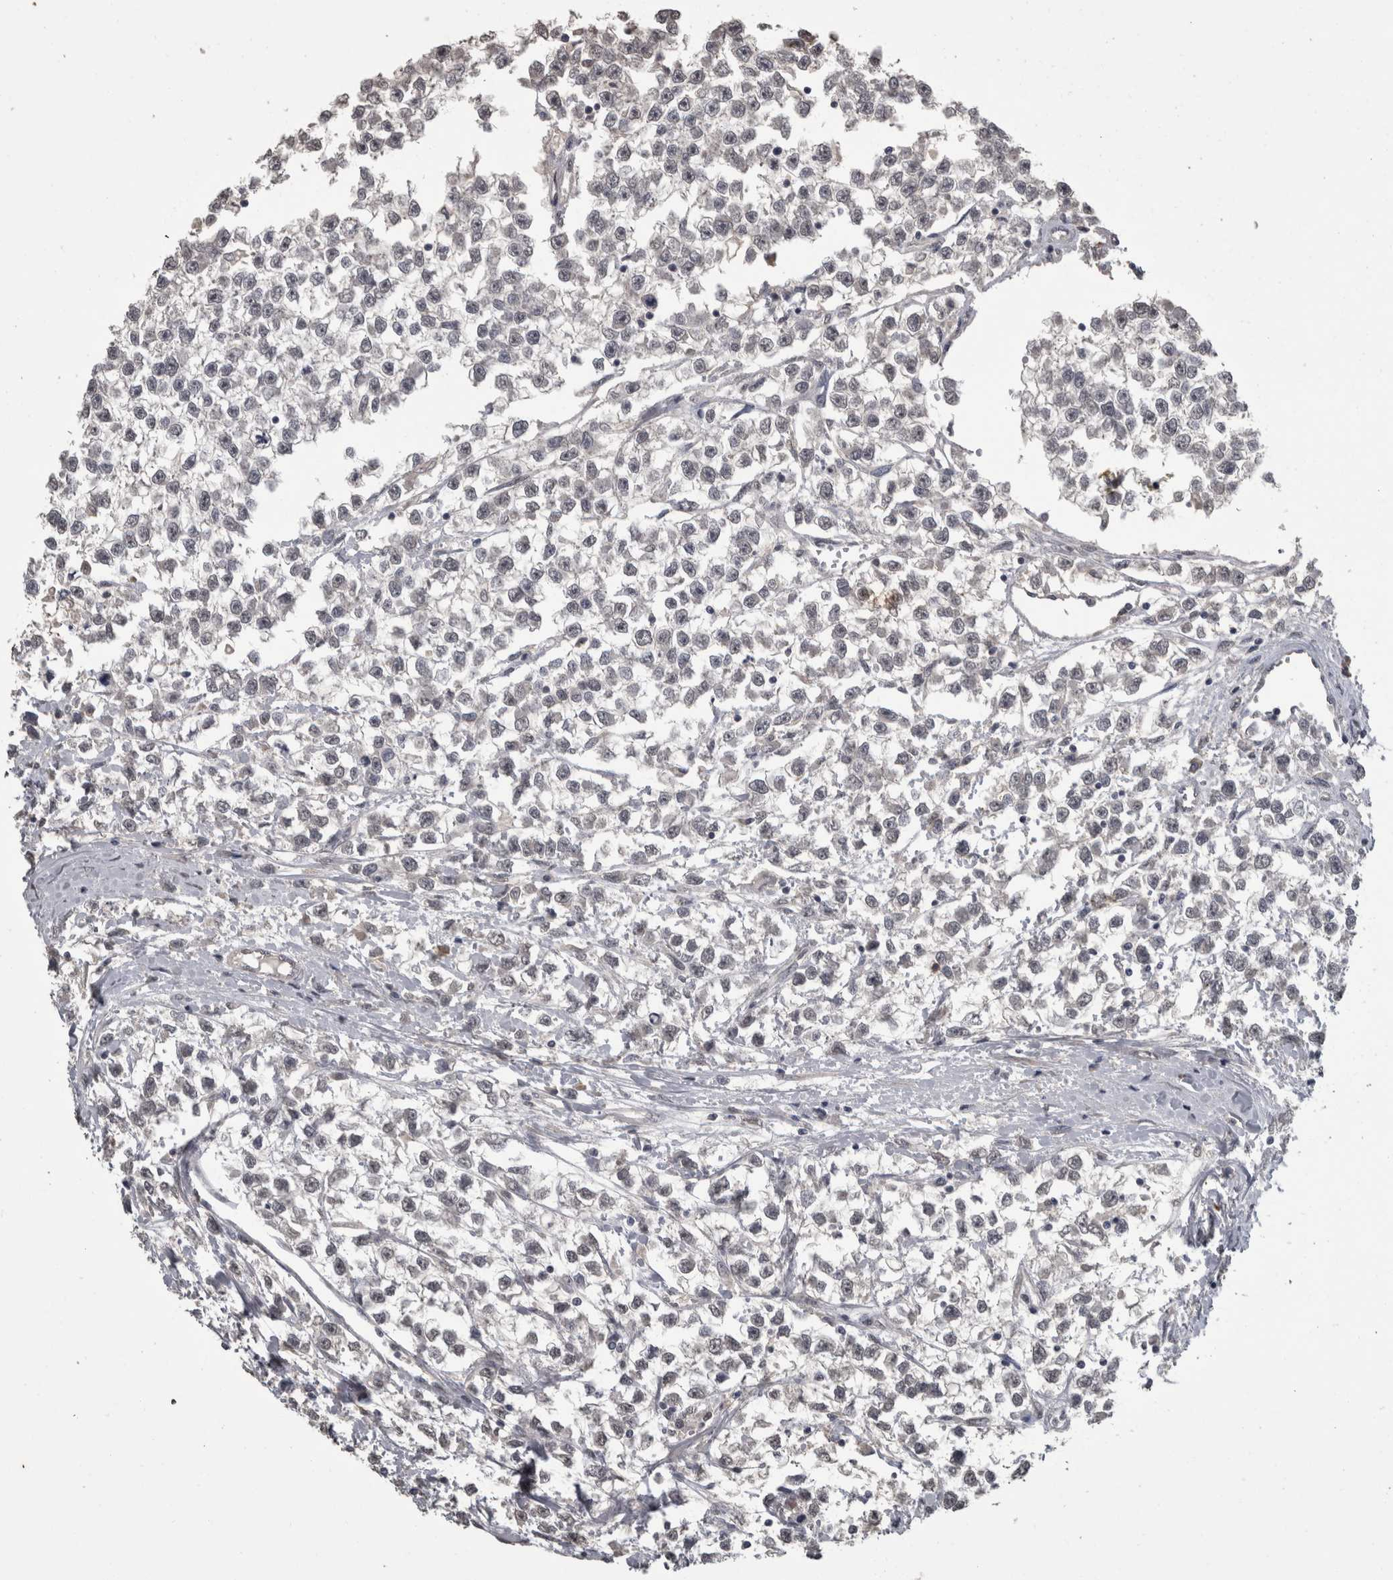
{"staining": {"intensity": "negative", "quantity": "none", "location": "none"}, "tissue": "testis cancer", "cell_type": "Tumor cells", "image_type": "cancer", "snomed": [{"axis": "morphology", "description": "Seminoma, NOS"}, {"axis": "morphology", "description": "Carcinoma, Embryonal, NOS"}, {"axis": "topography", "description": "Testis"}], "caption": "Immunohistochemical staining of human testis cancer shows no significant positivity in tumor cells.", "gene": "PIK3AP1", "patient": {"sex": "male", "age": 51}}